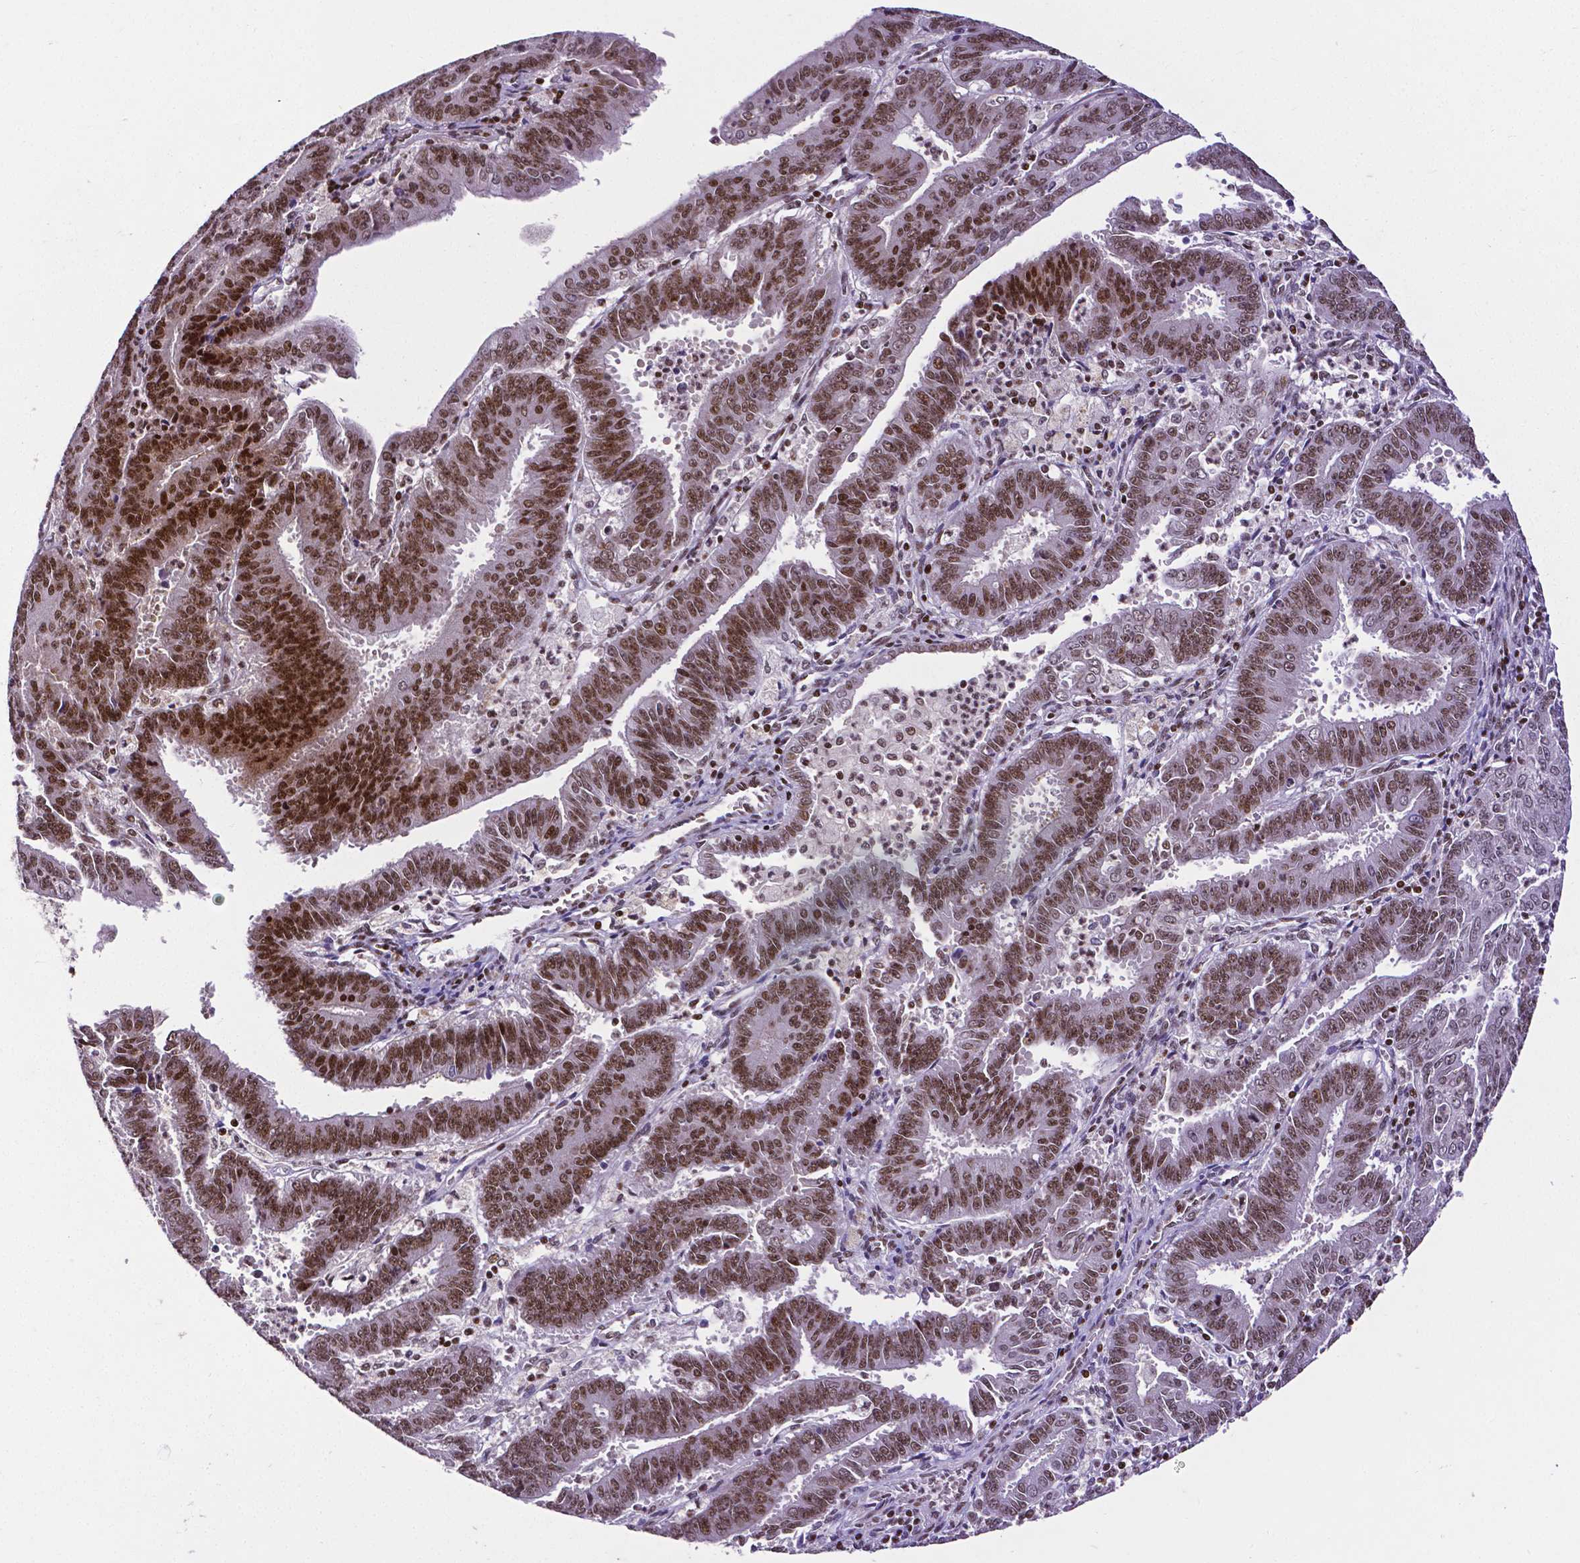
{"staining": {"intensity": "moderate", "quantity": ">75%", "location": "nuclear"}, "tissue": "endometrial cancer", "cell_type": "Tumor cells", "image_type": "cancer", "snomed": [{"axis": "morphology", "description": "Adenocarcinoma, NOS"}, {"axis": "topography", "description": "Endometrium"}], "caption": "An IHC image of neoplastic tissue is shown. Protein staining in brown labels moderate nuclear positivity in adenocarcinoma (endometrial) within tumor cells.", "gene": "CTCF", "patient": {"sex": "female", "age": 73}}